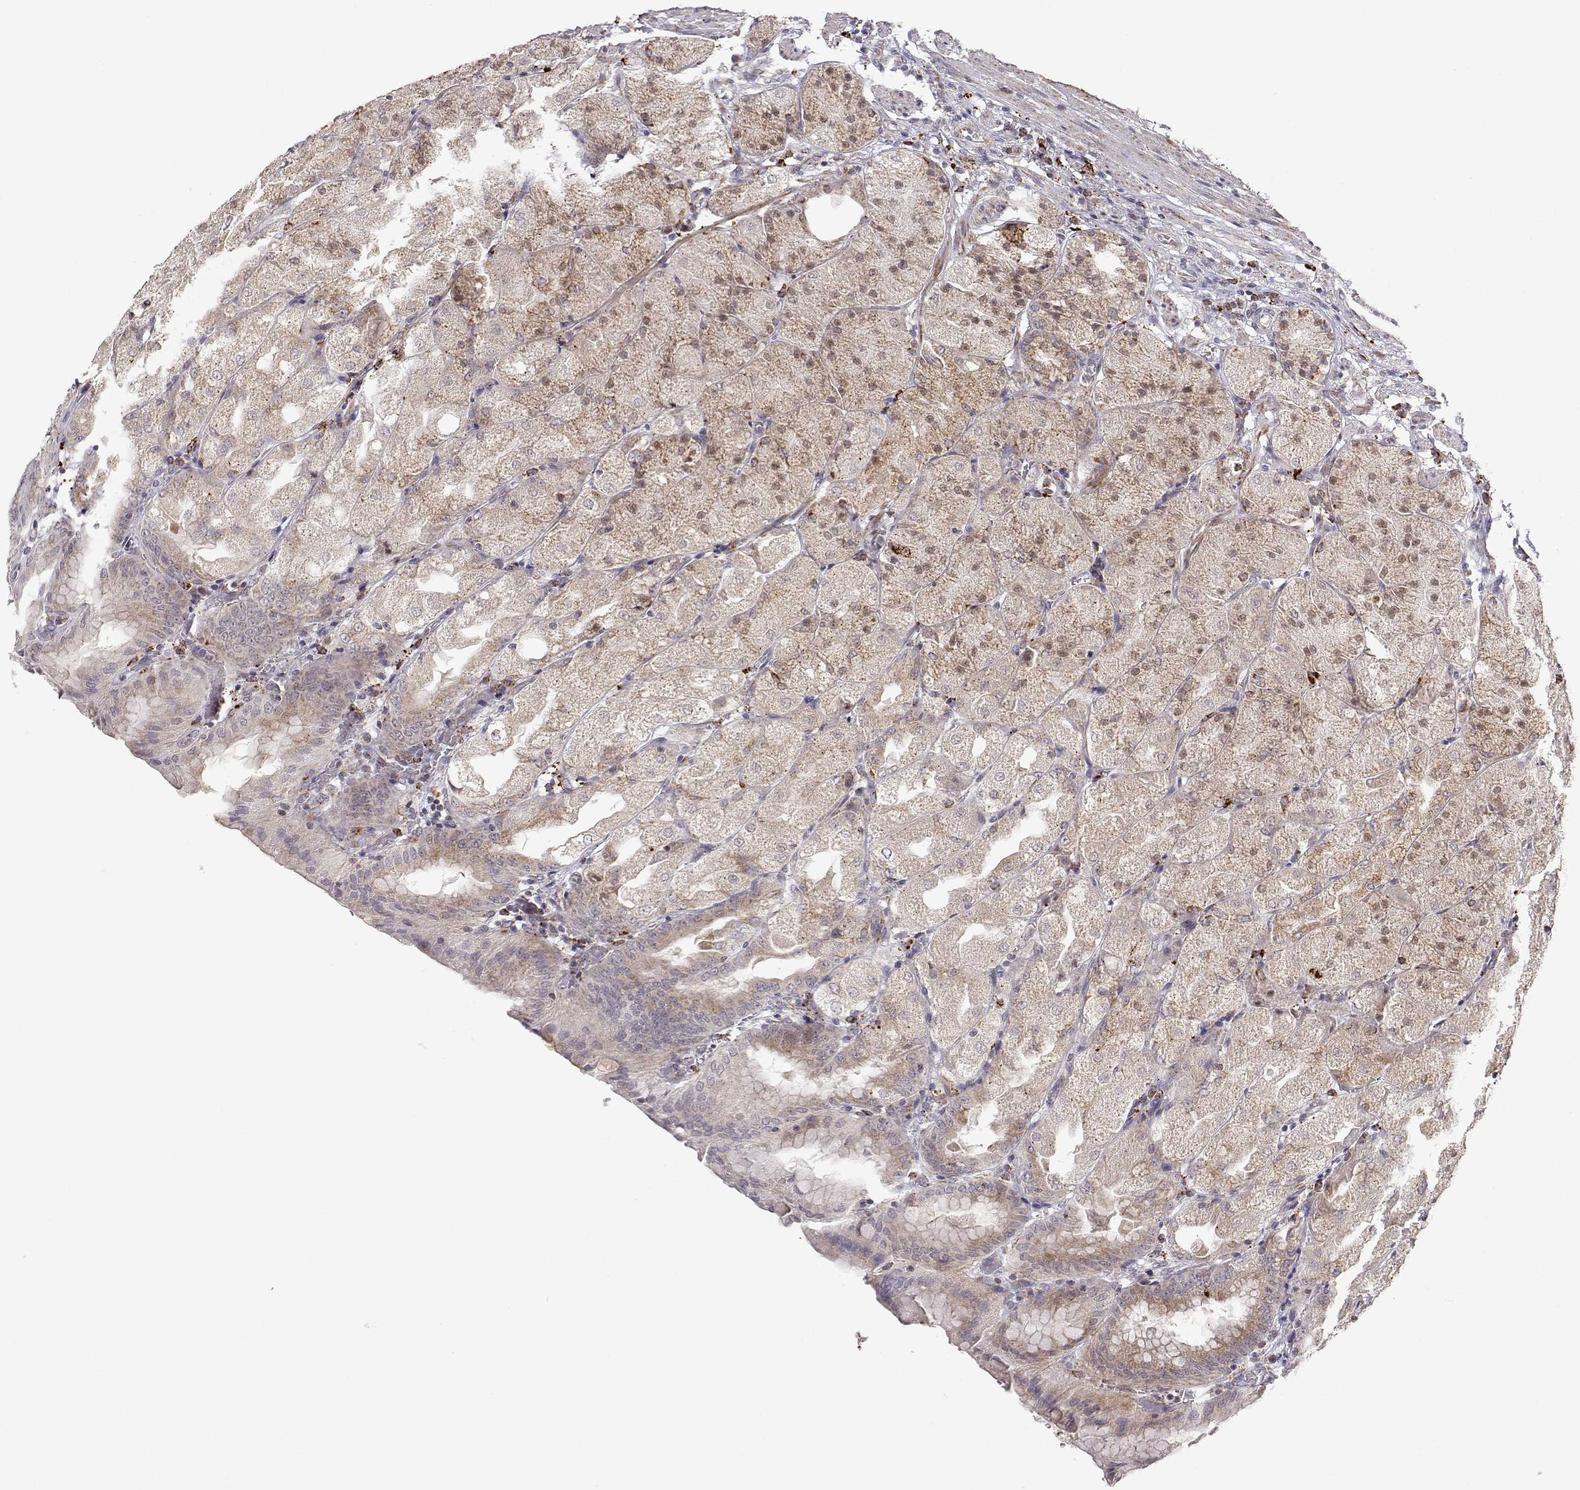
{"staining": {"intensity": "weak", "quantity": ">75%", "location": "cytoplasmic/membranous"}, "tissue": "stomach", "cell_type": "Glandular cells", "image_type": "normal", "snomed": [{"axis": "morphology", "description": "Normal tissue, NOS"}, {"axis": "topography", "description": "Stomach, upper"}, {"axis": "topography", "description": "Stomach"}, {"axis": "topography", "description": "Stomach, lower"}], "caption": "Immunohistochemistry (IHC) of unremarkable stomach shows low levels of weak cytoplasmic/membranous positivity in approximately >75% of glandular cells.", "gene": "EXOG", "patient": {"sex": "male", "age": 62}}